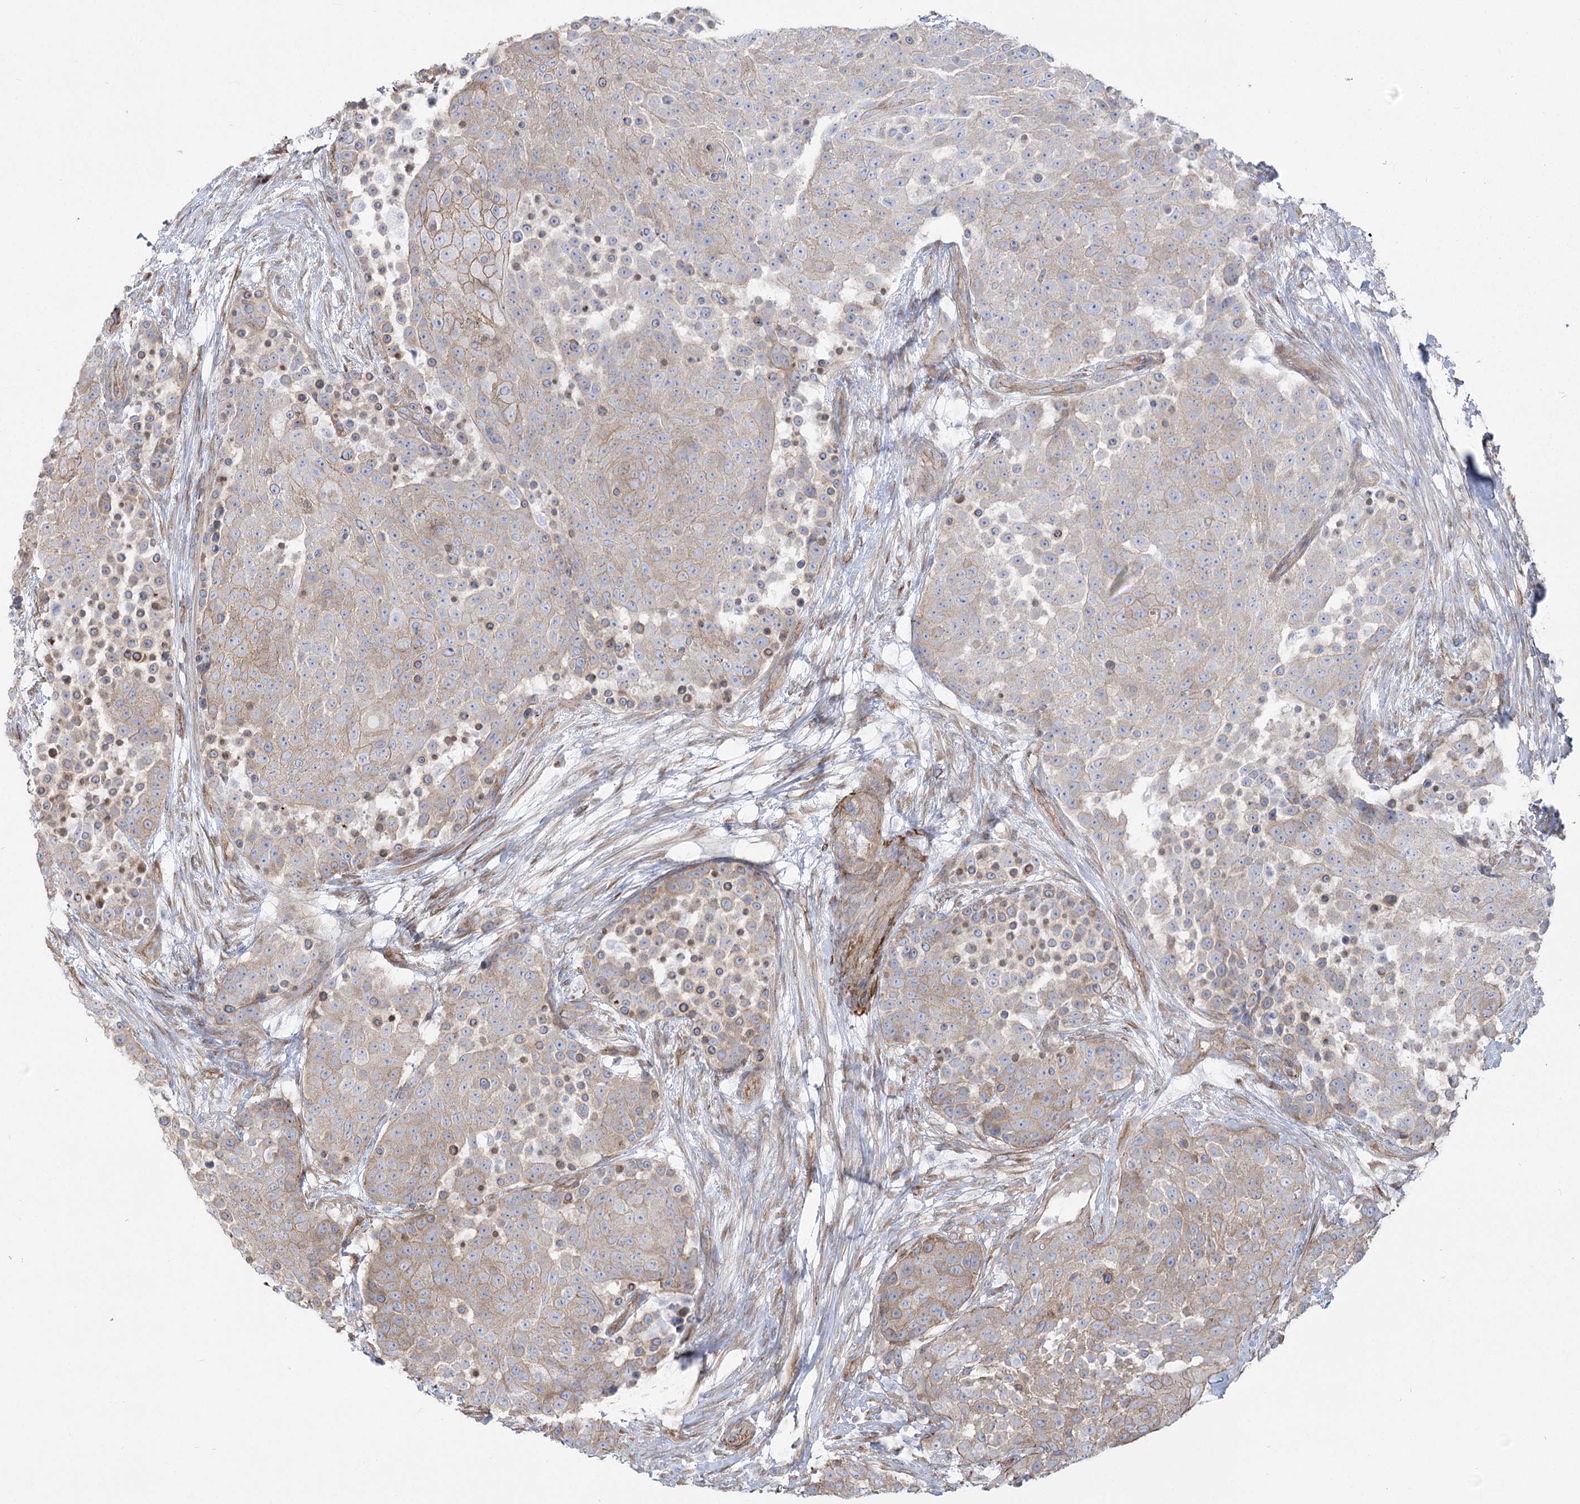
{"staining": {"intensity": "weak", "quantity": "25%-75%", "location": "cytoplasmic/membranous"}, "tissue": "urothelial cancer", "cell_type": "Tumor cells", "image_type": "cancer", "snomed": [{"axis": "morphology", "description": "Urothelial carcinoma, High grade"}, {"axis": "topography", "description": "Urinary bladder"}], "caption": "Immunohistochemistry histopathology image of urothelial cancer stained for a protein (brown), which shows low levels of weak cytoplasmic/membranous positivity in about 25%-75% of tumor cells.", "gene": "PLEKHA5", "patient": {"sex": "female", "age": 63}}